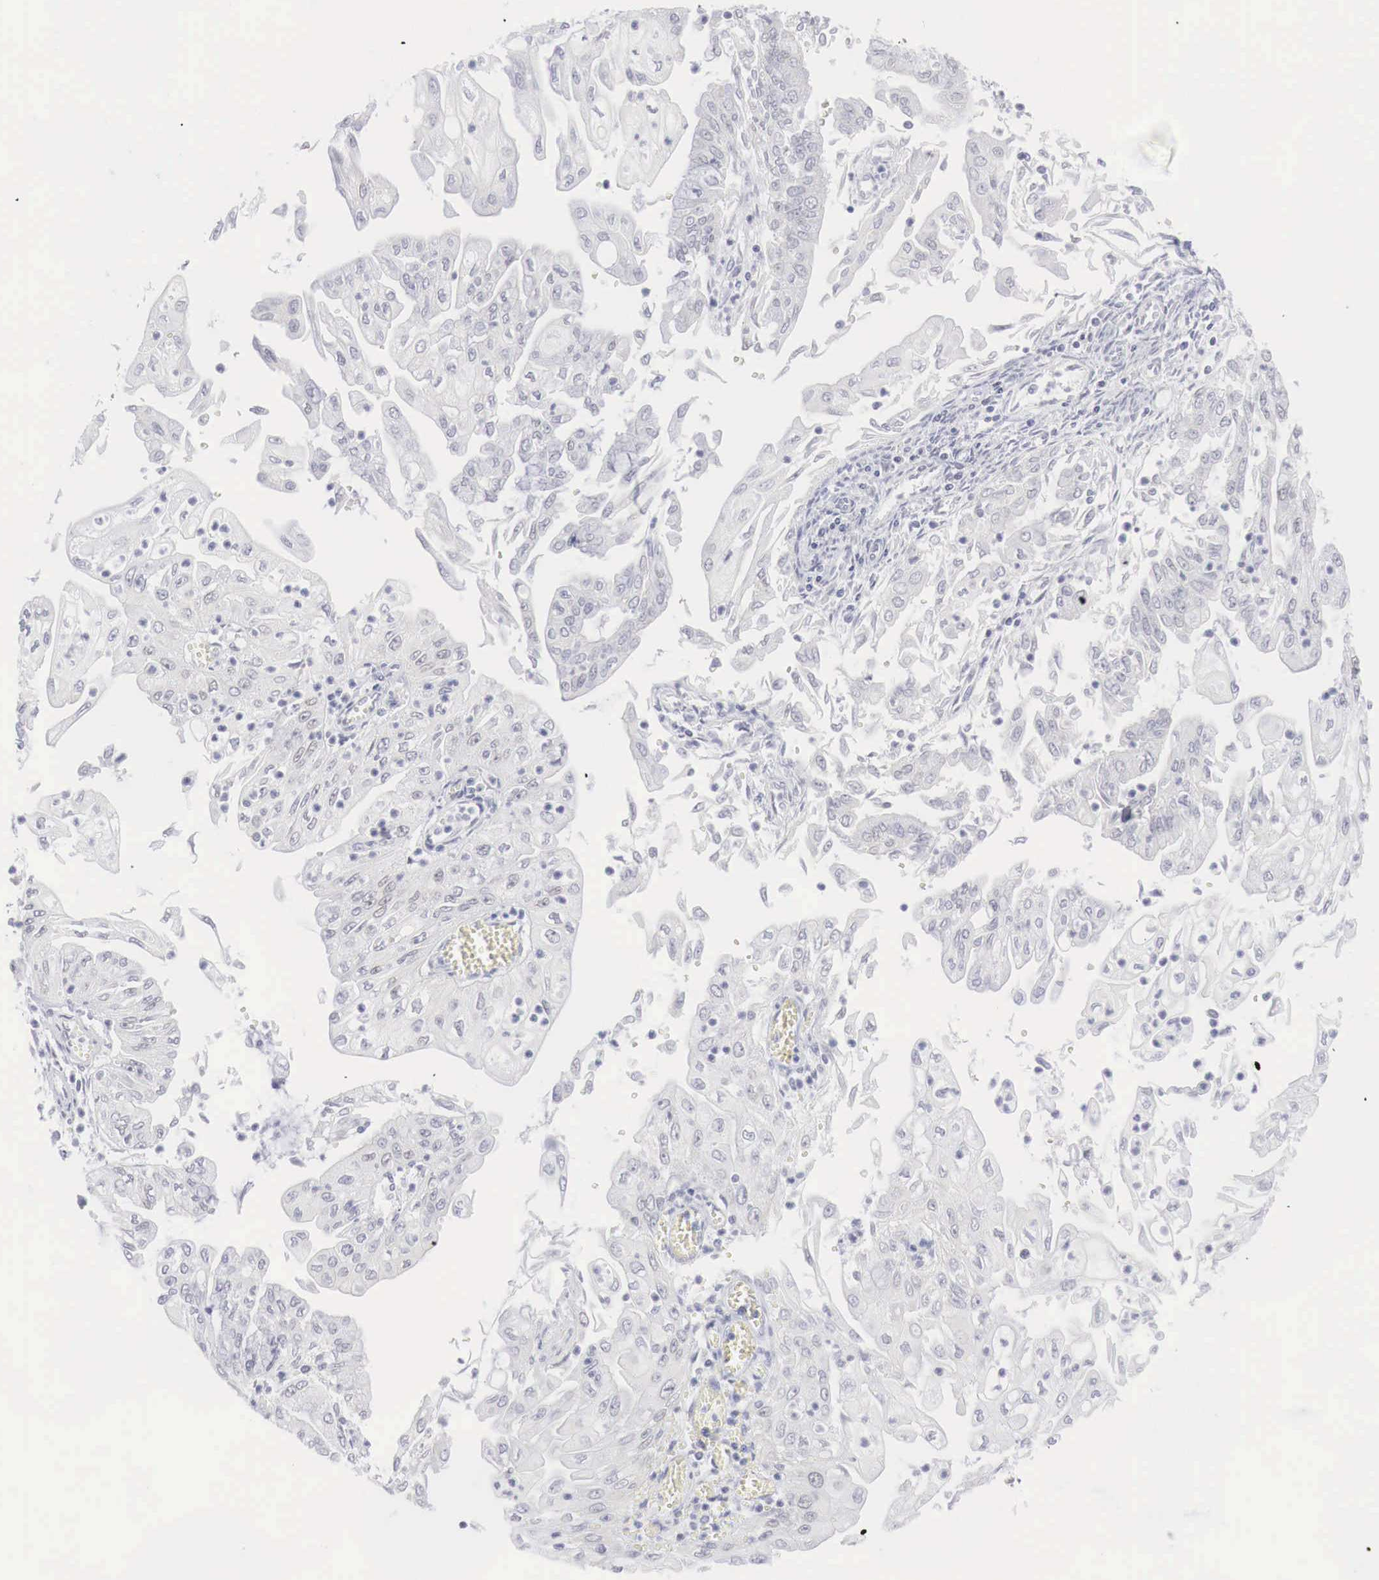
{"staining": {"intensity": "negative", "quantity": "none", "location": "none"}, "tissue": "endometrial cancer", "cell_type": "Tumor cells", "image_type": "cancer", "snomed": [{"axis": "morphology", "description": "Adenocarcinoma, NOS"}, {"axis": "topography", "description": "Endometrium"}], "caption": "Immunohistochemical staining of human endometrial cancer displays no significant expression in tumor cells.", "gene": "FOXP2", "patient": {"sex": "female", "age": 75}}